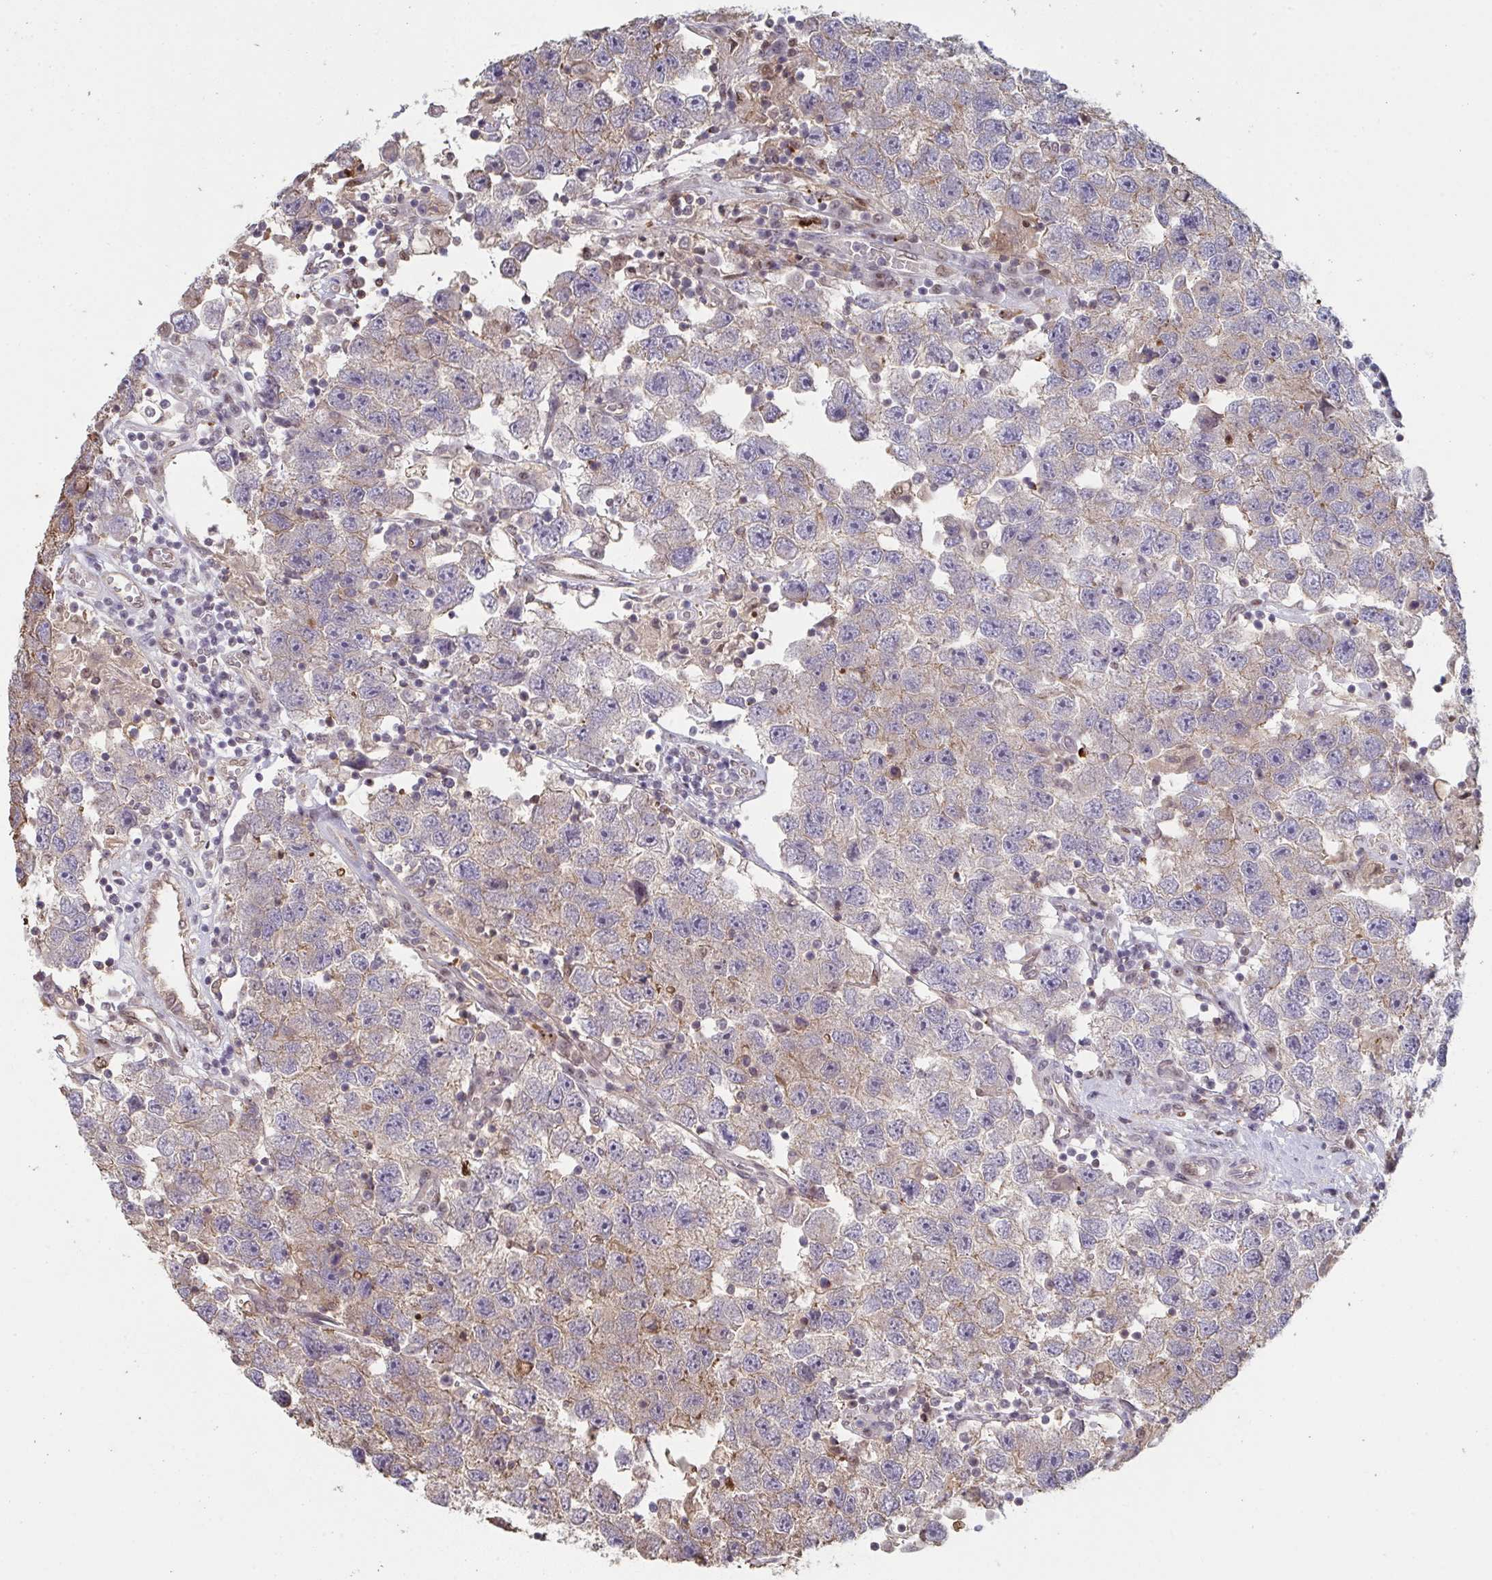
{"staining": {"intensity": "weak", "quantity": "<25%", "location": "cytoplasmic/membranous"}, "tissue": "testis cancer", "cell_type": "Tumor cells", "image_type": "cancer", "snomed": [{"axis": "morphology", "description": "Seminoma, NOS"}, {"axis": "topography", "description": "Testis"}], "caption": "Tumor cells are negative for brown protein staining in testis cancer (seminoma).", "gene": "ACD", "patient": {"sex": "male", "age": 26}}